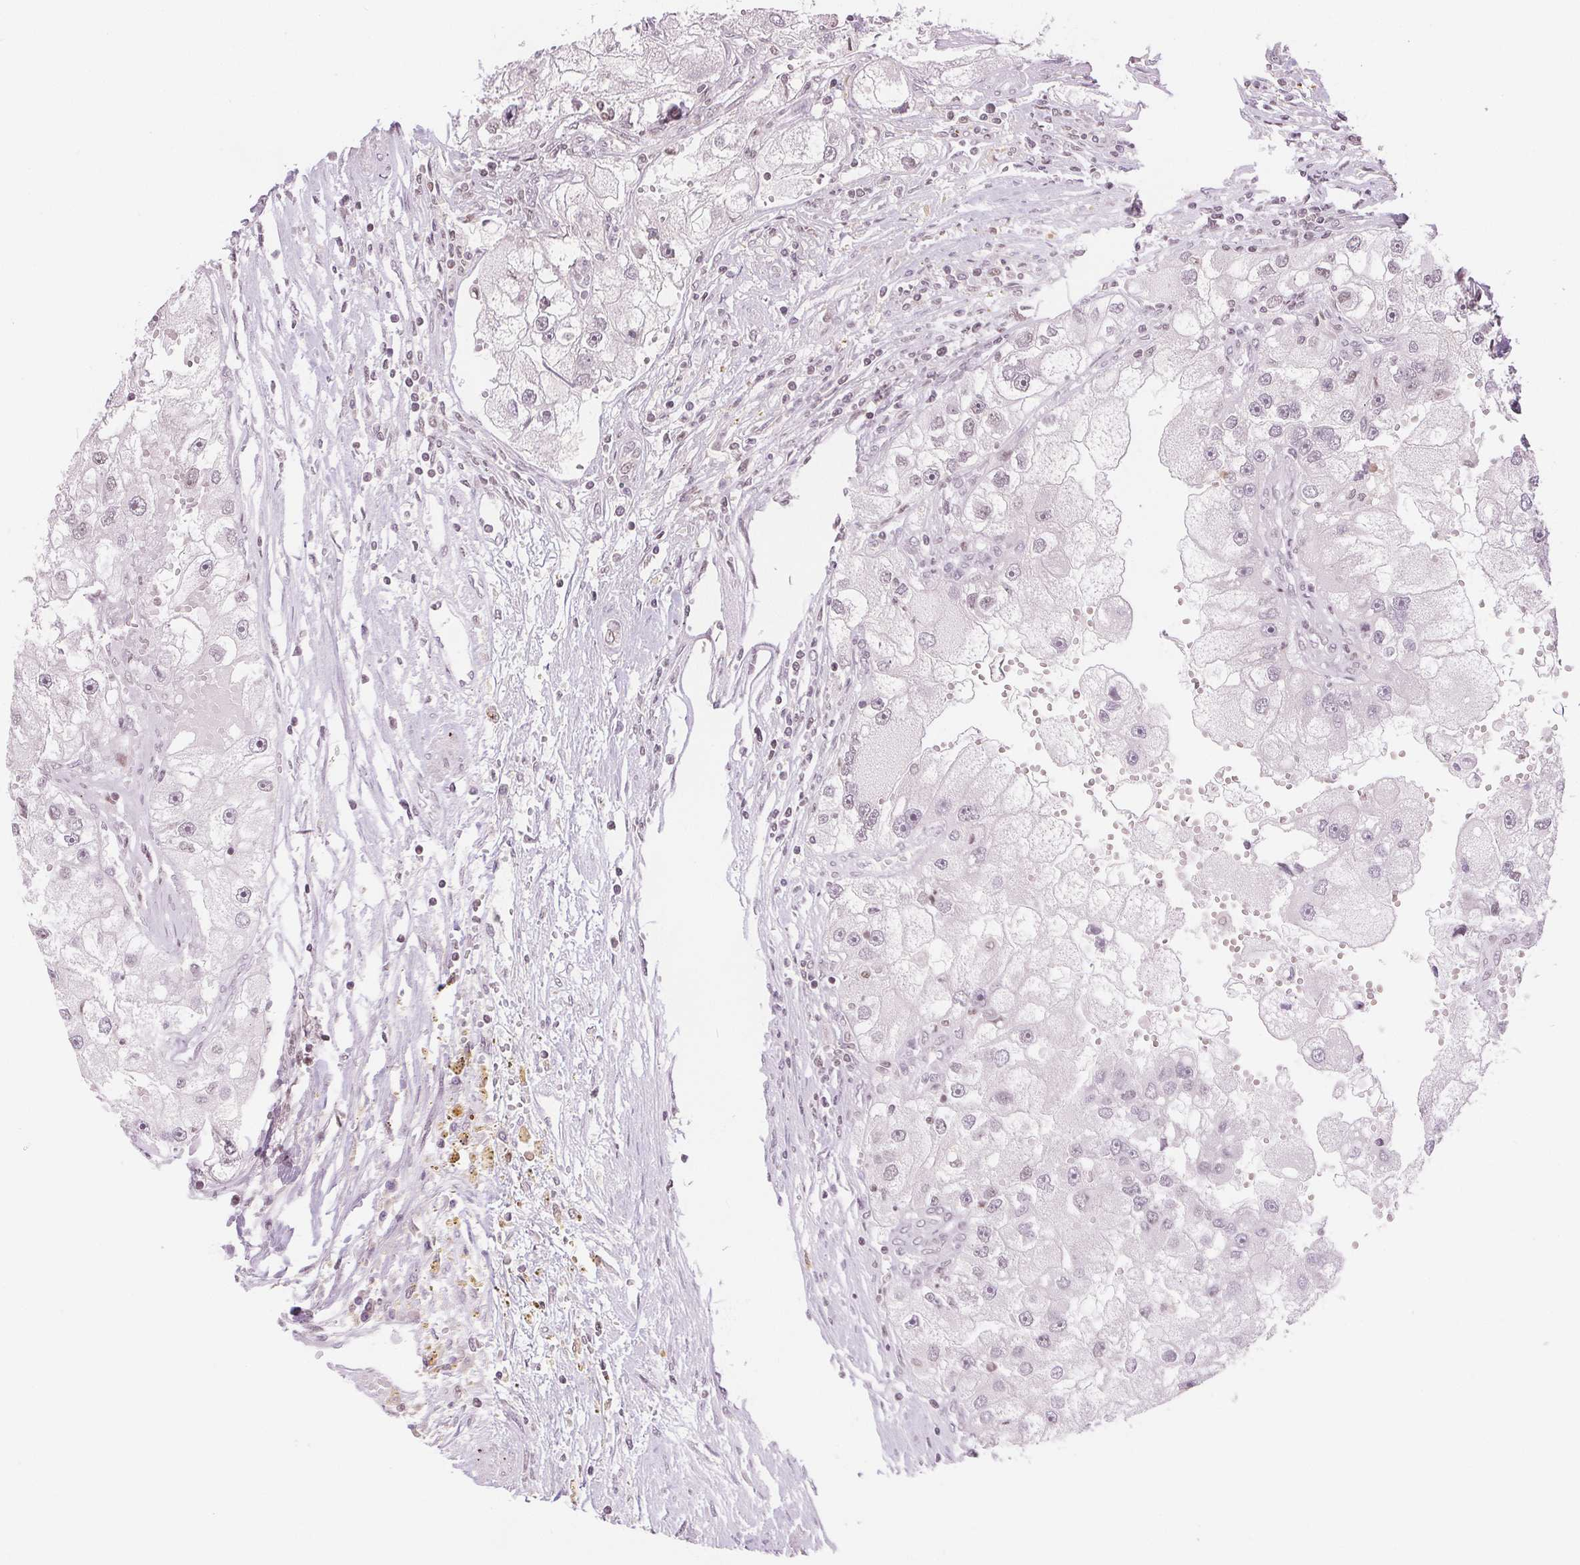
{"staining": {"intensity": "weak", "quantity": "25%-75%", "location": "nuclear"}, "tissue": "renal cancer", "cell_type": "Tumor cells", "image_type": "cancer", "snomed": [{"axis": "morphology", "description": "Adenocarcinoma, NOS"}, {"axis": "topography", "description": "Kidney"}], "caption": "Immunohistochemistry (IHC) image of neoplastic tissue: renal adenocarcinoma stained using immunohistochemistry (IHC) exhibits low levels of weak protein expression localized specifically in the nuclear of tumor cells, appearing as a nuclear brown color.", "gene": "DEK", "patient": {"sex": "male", "age": 63}}